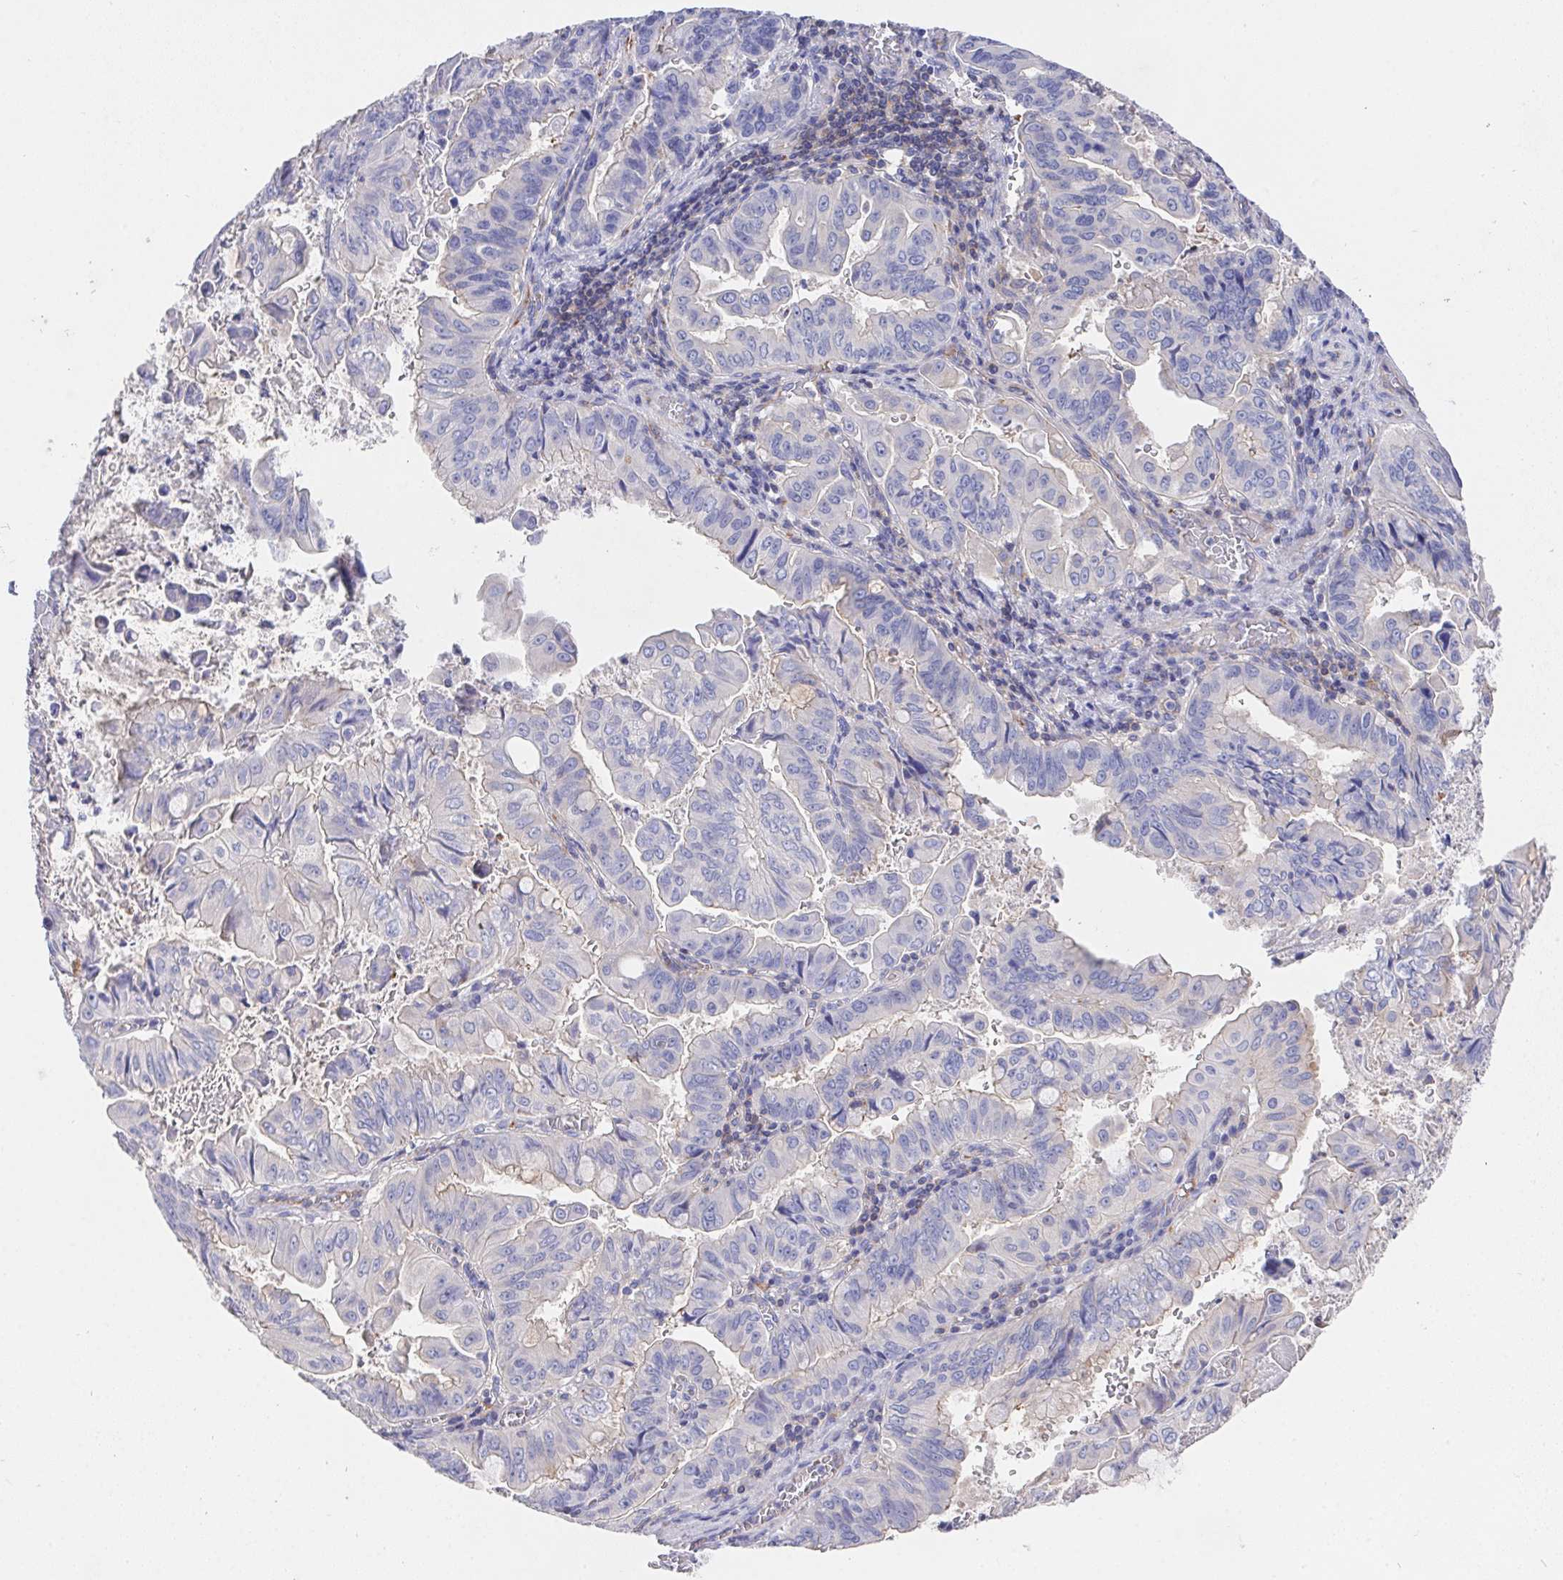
{"staining": {"intensity": "negative", "quantity": "none", "location": "none"}, "tissue": "stomach cancer", "cell_type": "Tumor cells", "image_type": "cancer", "snomed": [{"axis": "morphology", "description": "Adenocarcinoma, NOS"}, {"axis": "topography", "description": "Stomach, upper"}], "caption": "Tumor cells are negative for brown protein staining in adenocarcinoma (stomach).", "gene": "PRG3", "patient": {"sex": "male", "age": 80}}